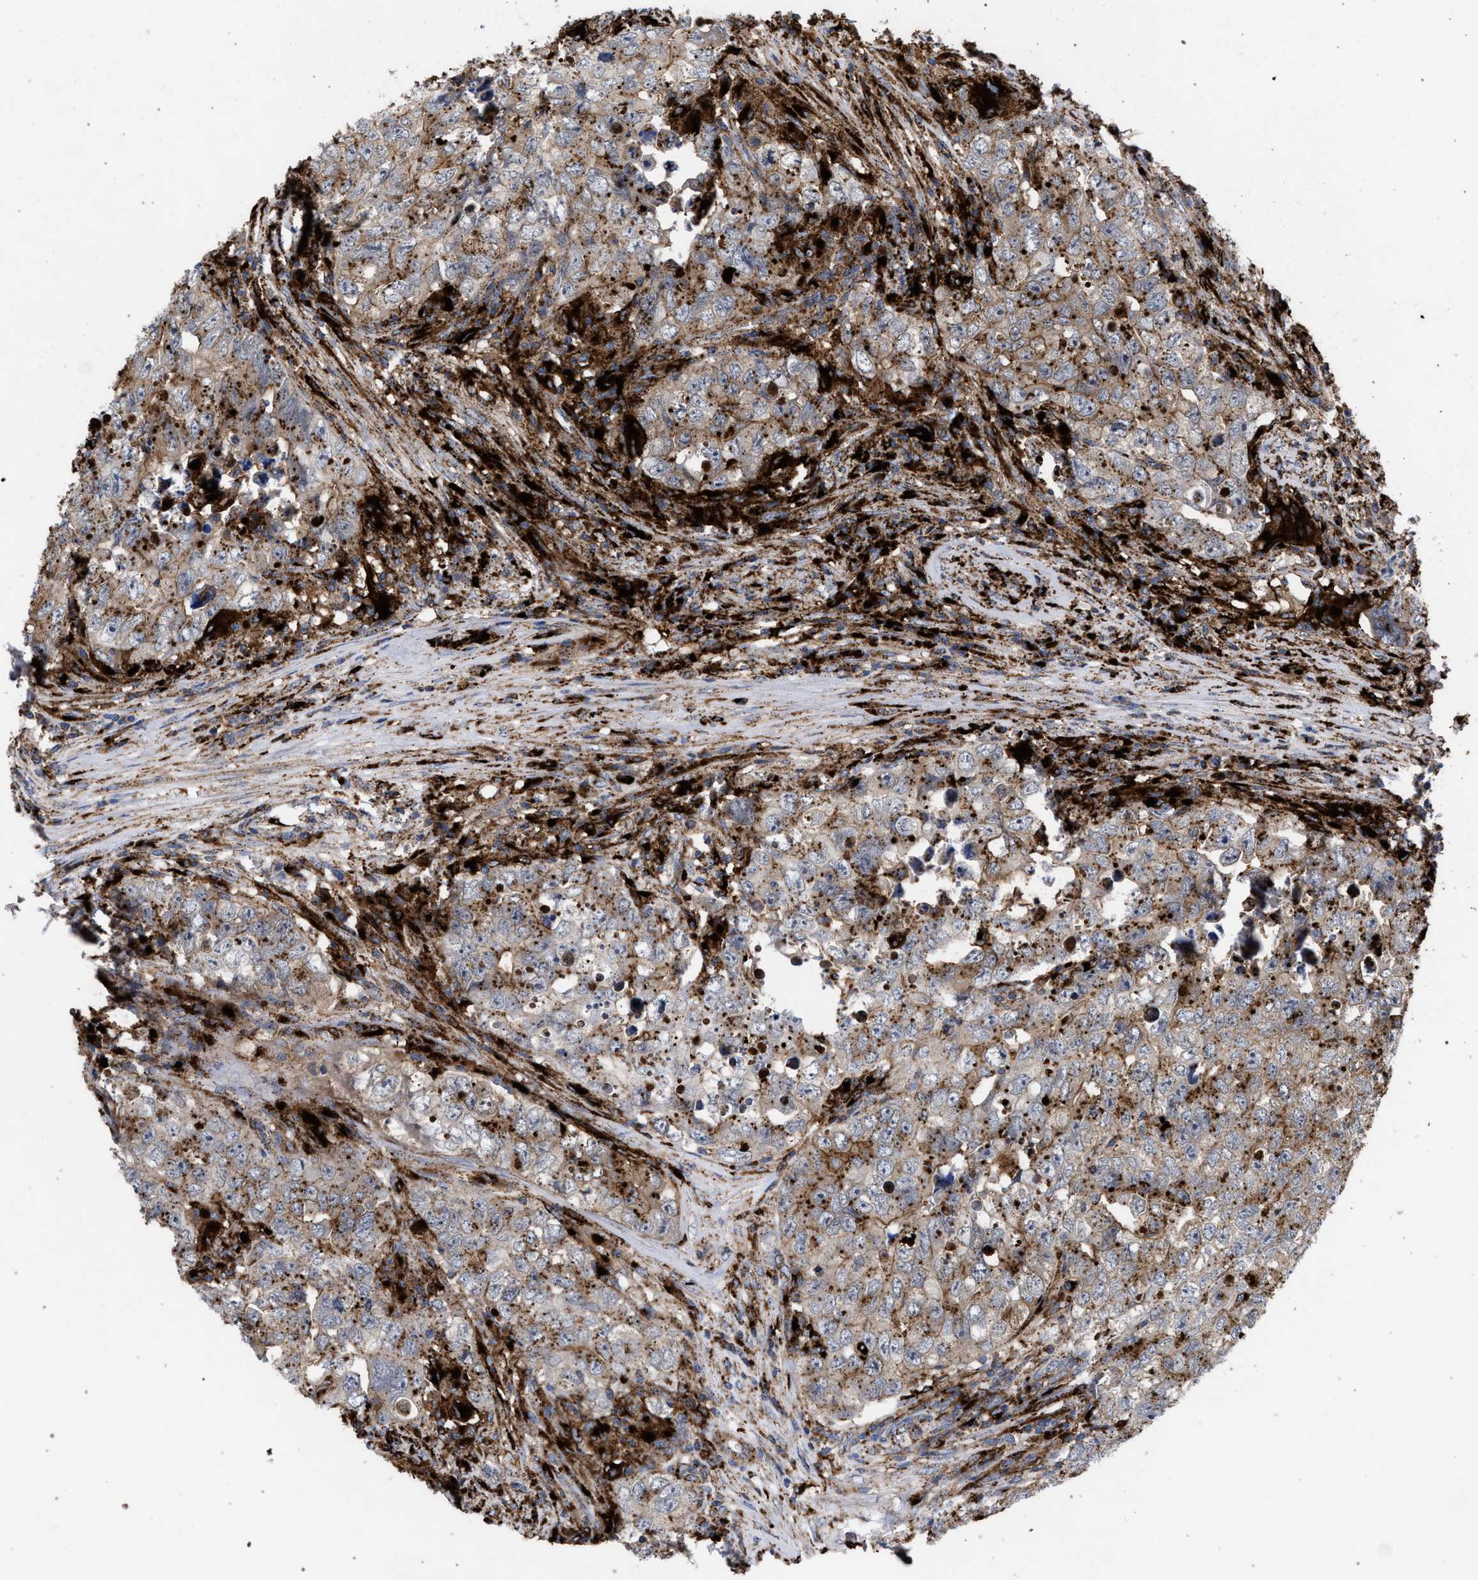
{"staining": {"intensity": "moderate", "quantity": ">75%", "location": "cytoplasmic/membranous"}, "tissue": "testis cancer", "cell_type": "Tumor cells", "image_type": "cancer", "snomed": [{"axis": "morphology", "description": "Seminoma, NOS"}, {"axis": "morphology", "description": "Carcinoma, Embryonal, NOS"}, {"axis": "topography", "description": "Testis"}], "caption": "Testis cancer stained with a brown dye exhibits moderate cytoplasmic/membranous positive expression in approximately >75% of tumor cells.", "gene": "PPT1", "patient": {"sex": "male", "age": 43}}